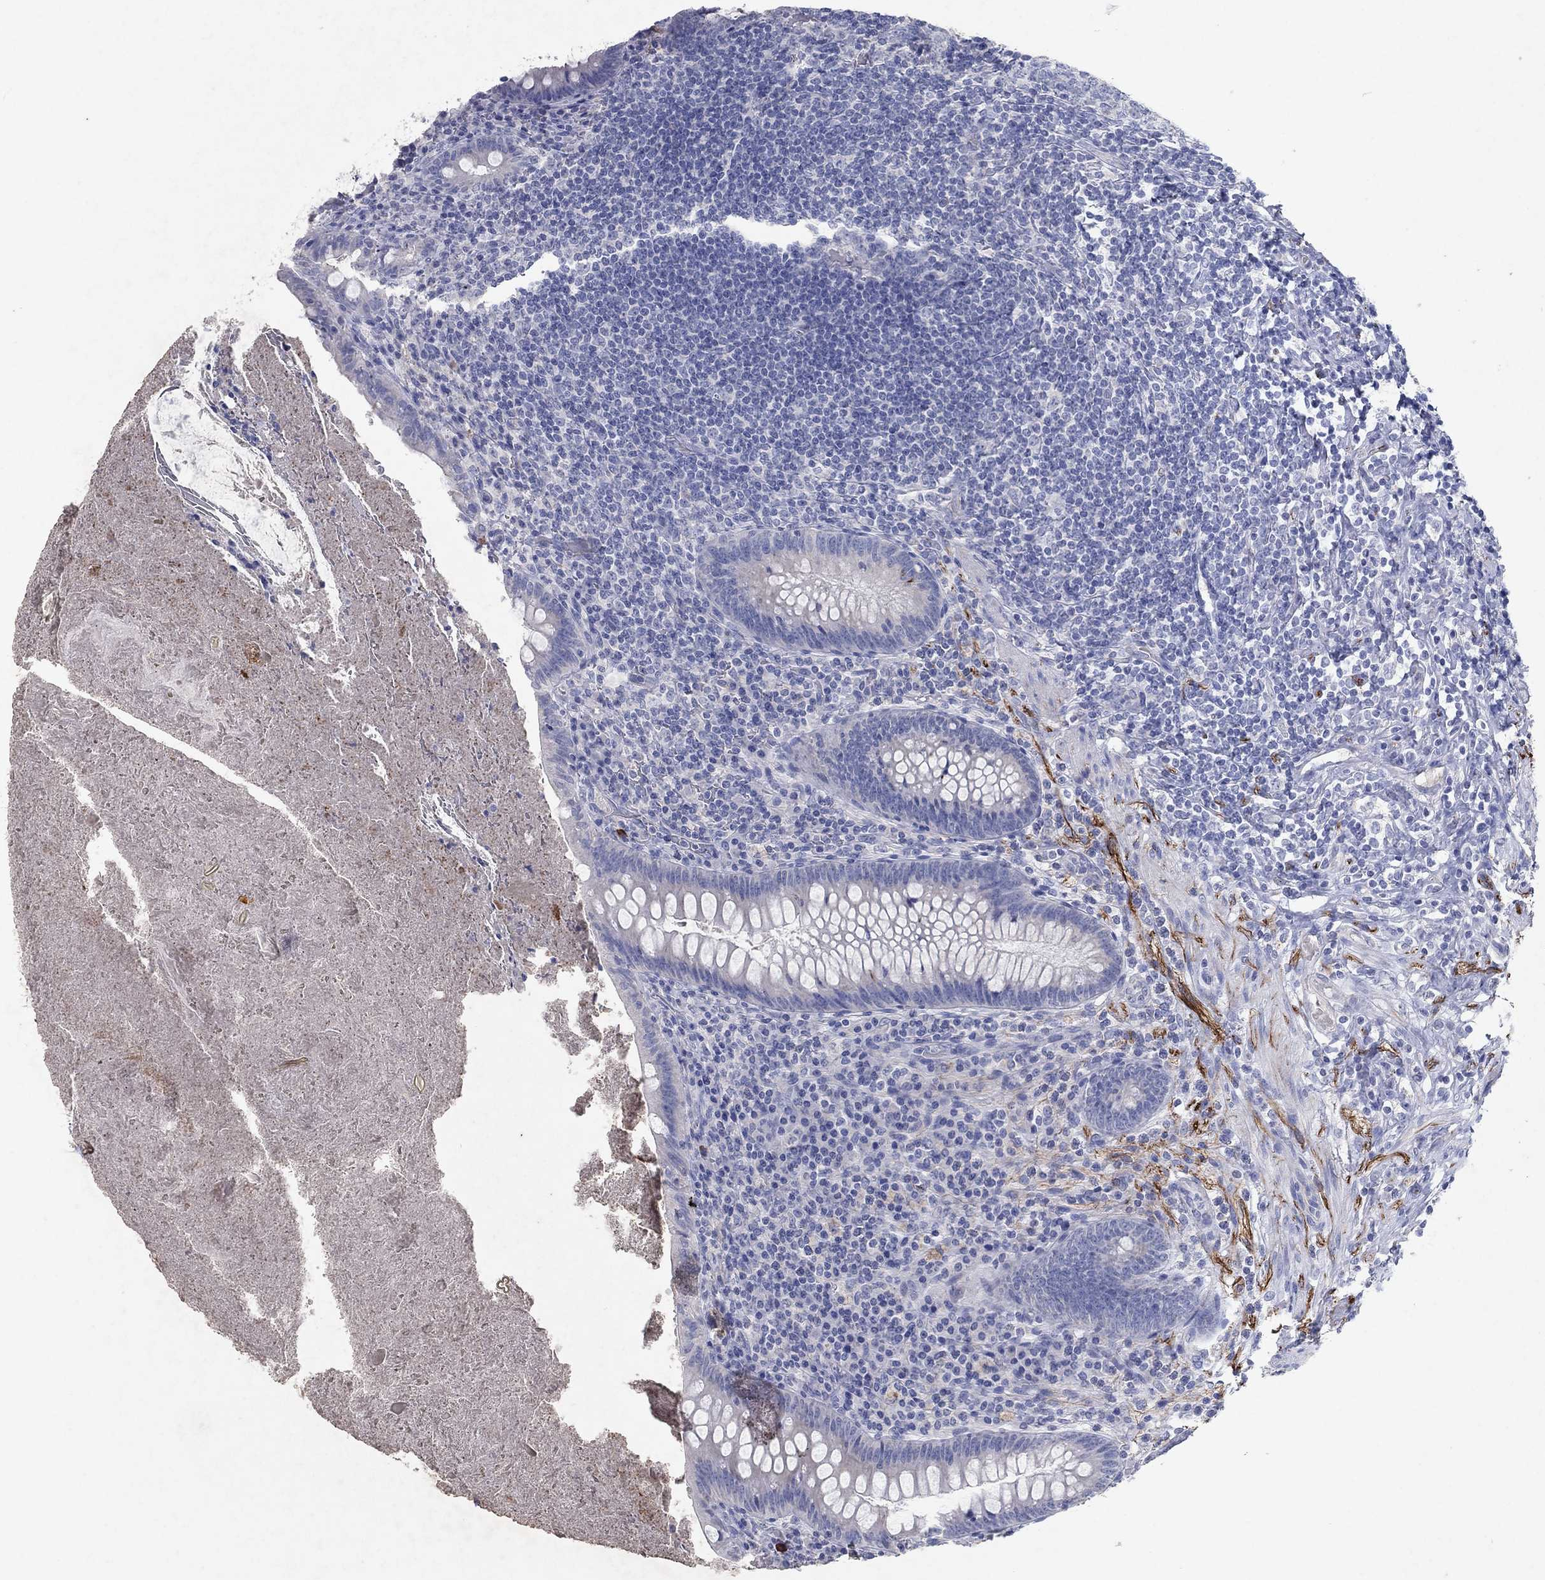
{"staining": {"intensity": "negative", "quantity": "none", "location": "none"}, "tissue": "appendix", "cell_type": "Glandular cells", "image_type": "normal", "snomed": [{"axis": "morphology", "description": "Normal tissue, NOS"}, {"axis": "topography", "description": "Appendix"}], "caption": "The image exhibits no significant positivity in glandular cells of appendix.", "gene": "KRT40", "patient": {"sex": "male", "age": 47}}